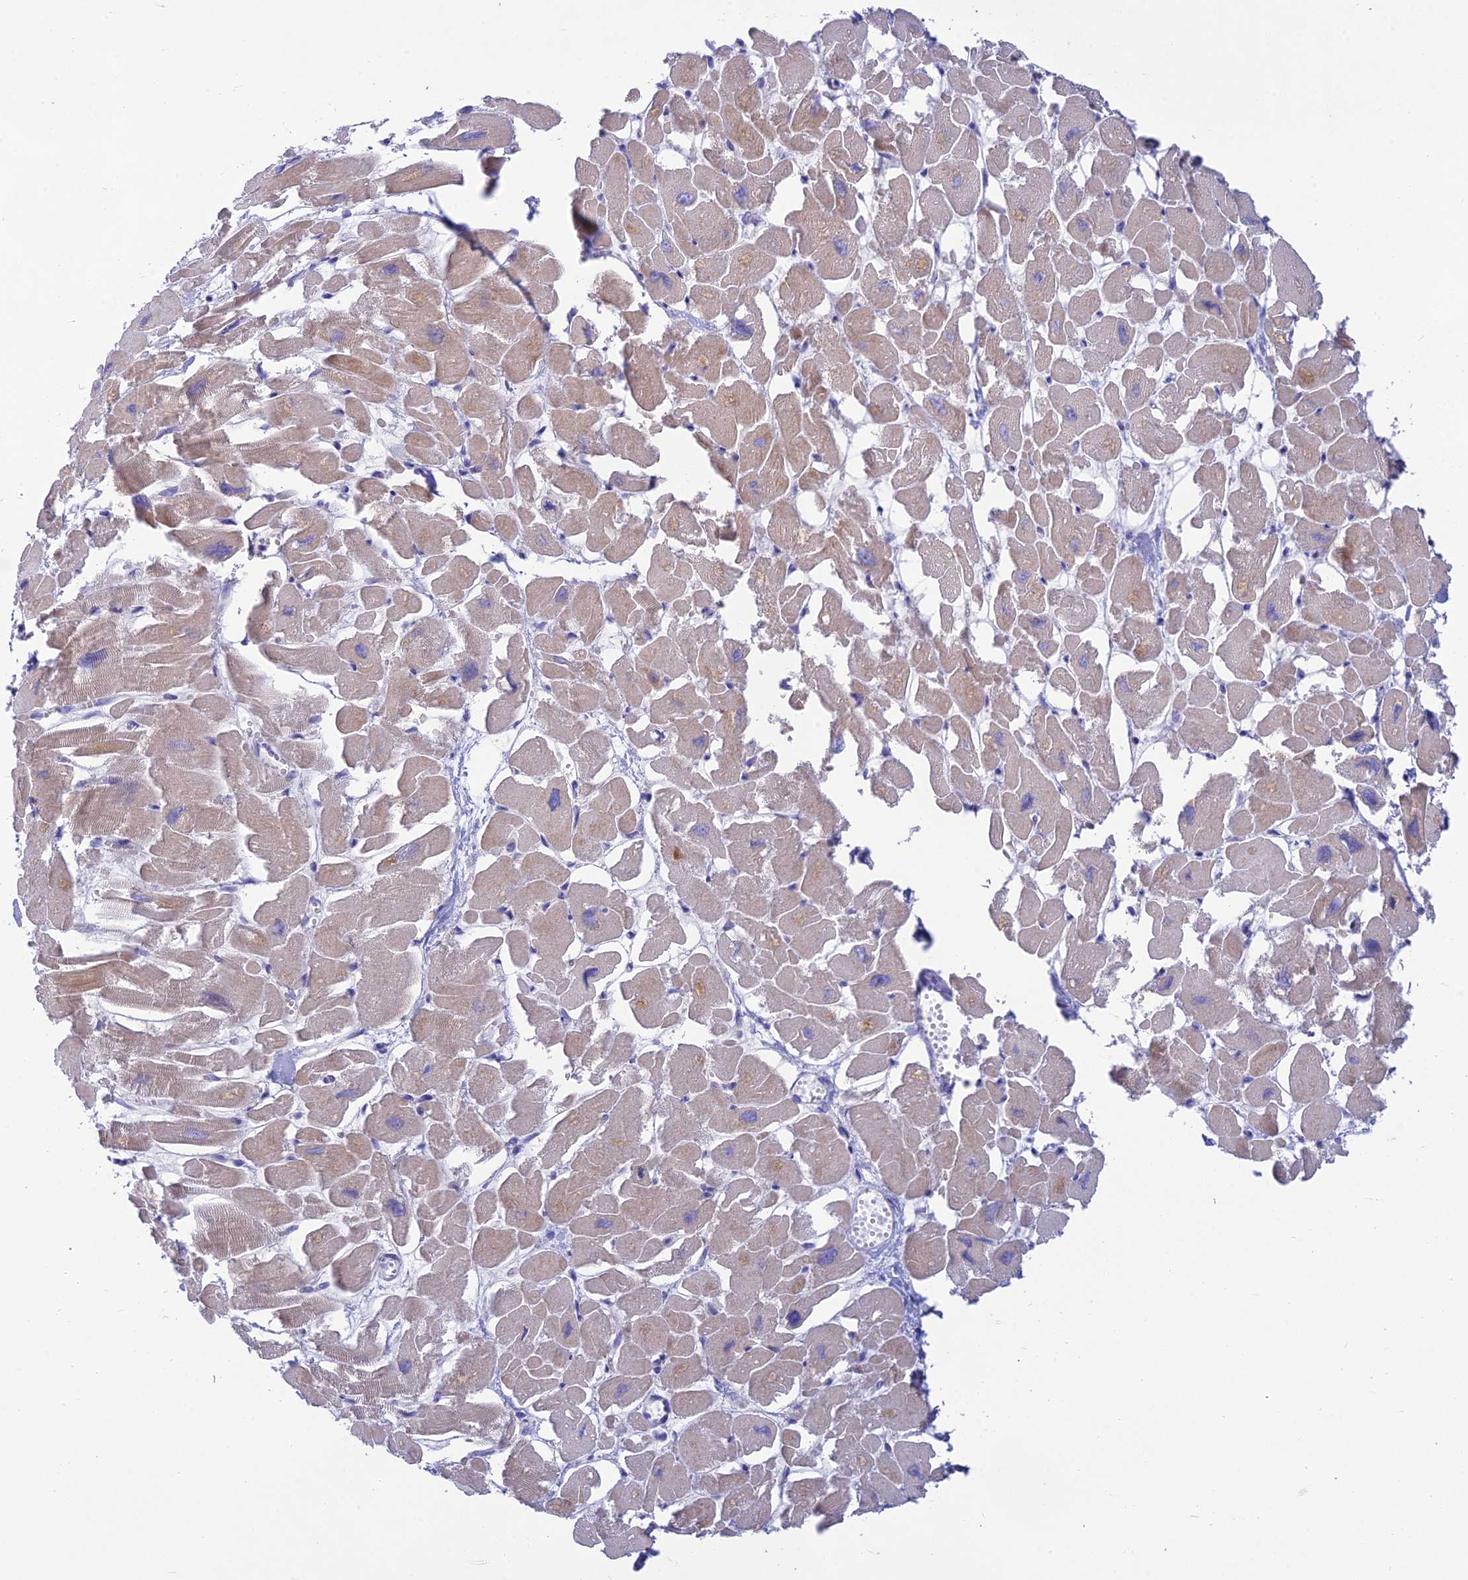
{"staining": {"intensity": "weak", "quantity": "25%-75%", "location": "cytoplasmic/membranous"}, "tissue": "heart muscle", "cell_type": "Cardiomyocytes", "image_type": "normal", "snomed": [{"axis": "morphology", "description": "Normal tissue, NOS"}, {"axis": "topography", "description": "Heart"}], "caption": "Human heart muscle stained for a protein (brown) shows weak cytoplasmic/membranous positive positivity in approximately 25%-75% of cardiomyocytes.", "gene": "TMEM30B", "patient": {"sex": "male", "age": 54}}